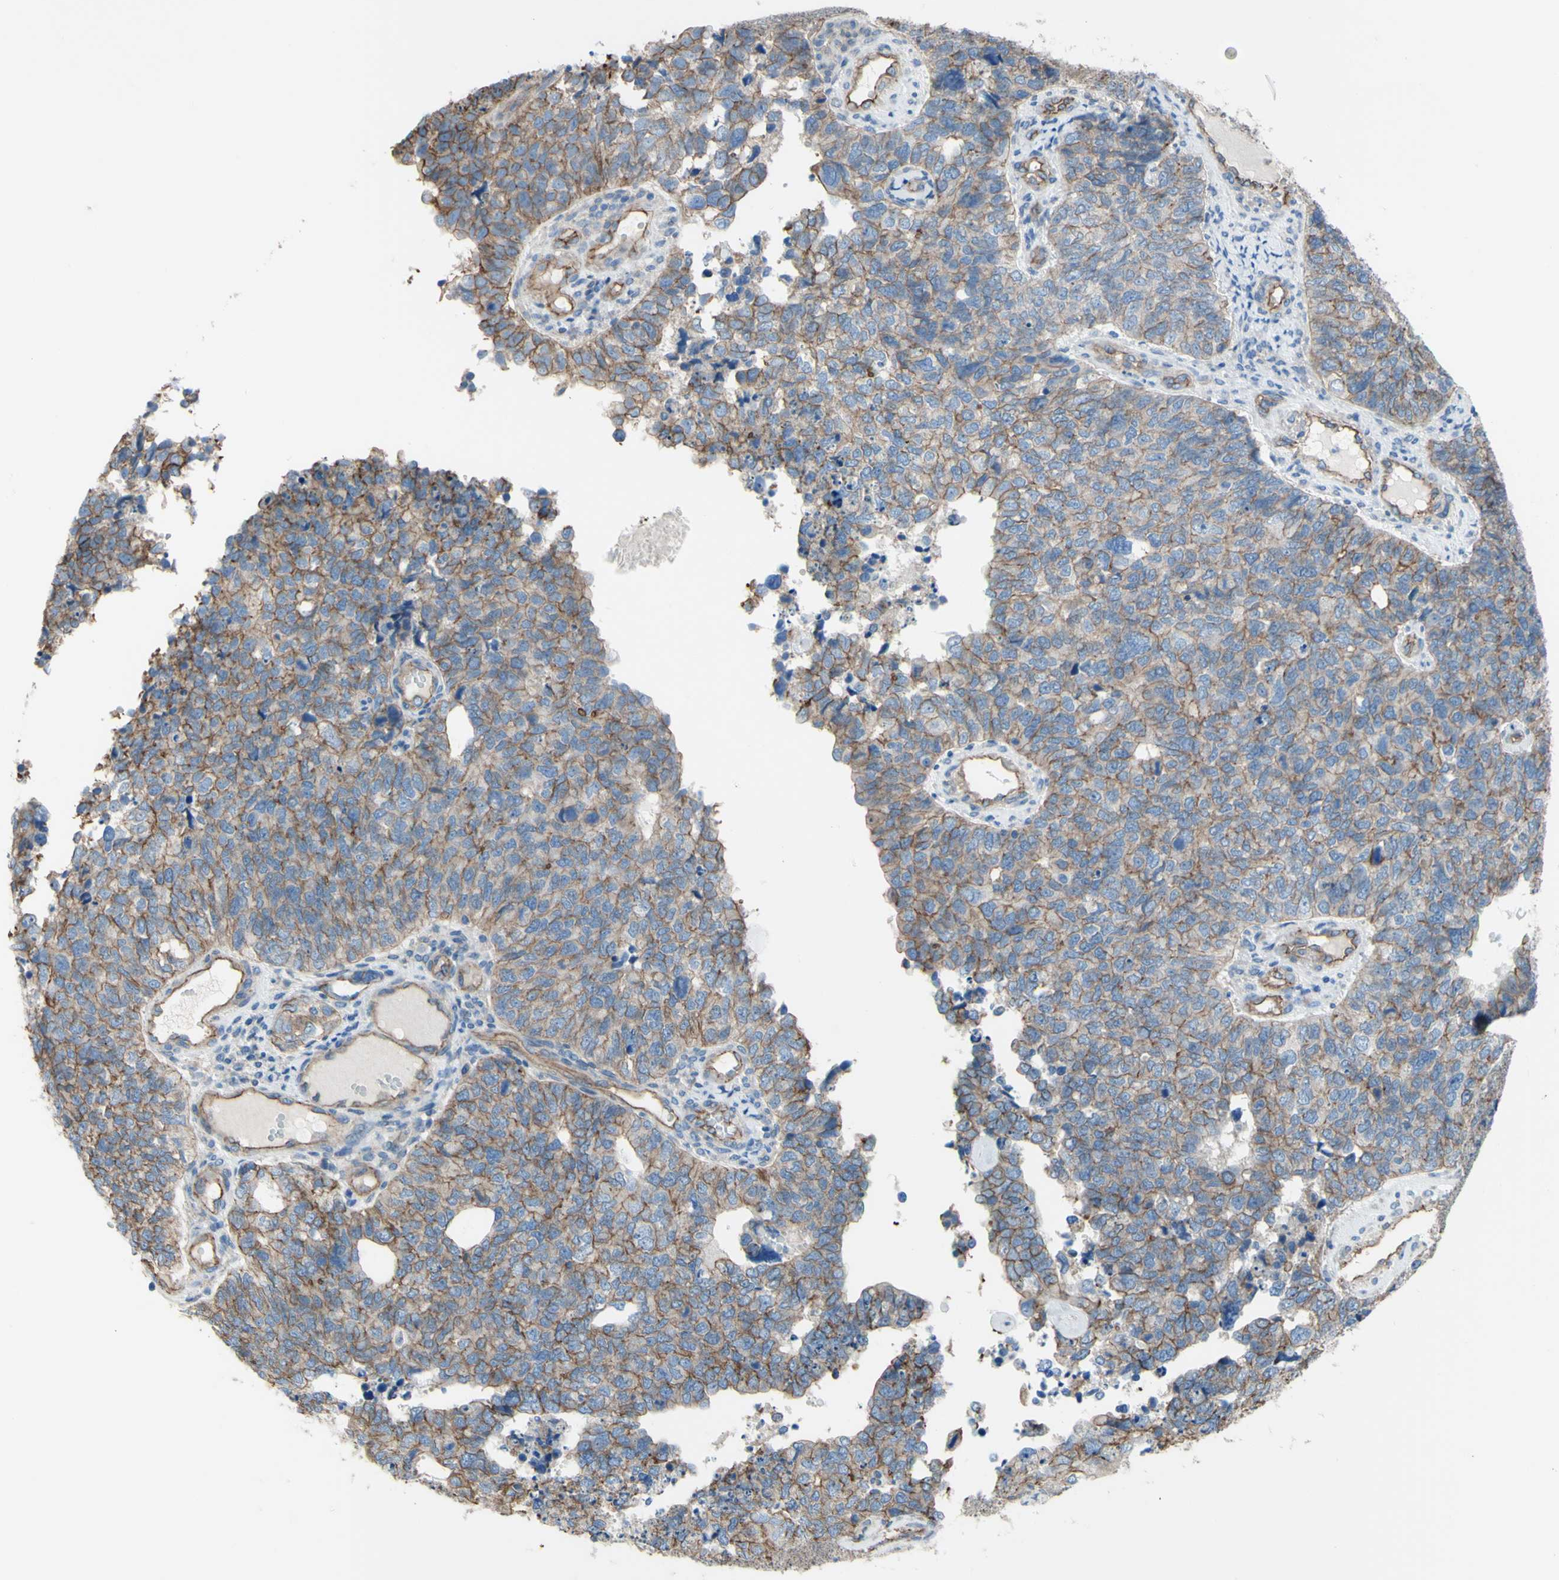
{"staining": {"intensity": "moderate", "quantity": ">75%", "location": "cytoplasmic/membranous"}, "tissue": "cervical cancer", "cell_type": "Tumor cells", "image_type": "cancer", "snomed": [{"axis": "morphology", "description": "Squamous cell carcinoma, NOS"}, {"axis": "topography", "description": "Cervix"}], "caption": "IHC (DAB) staining of human cervical cancer (squamous cell carcinoma) reveals moderate cytoplasmic/membranous protein expression in about >75% of tumor cells.", "gene": "TPBG", "patient": {"sex": "female", "age": 63}}